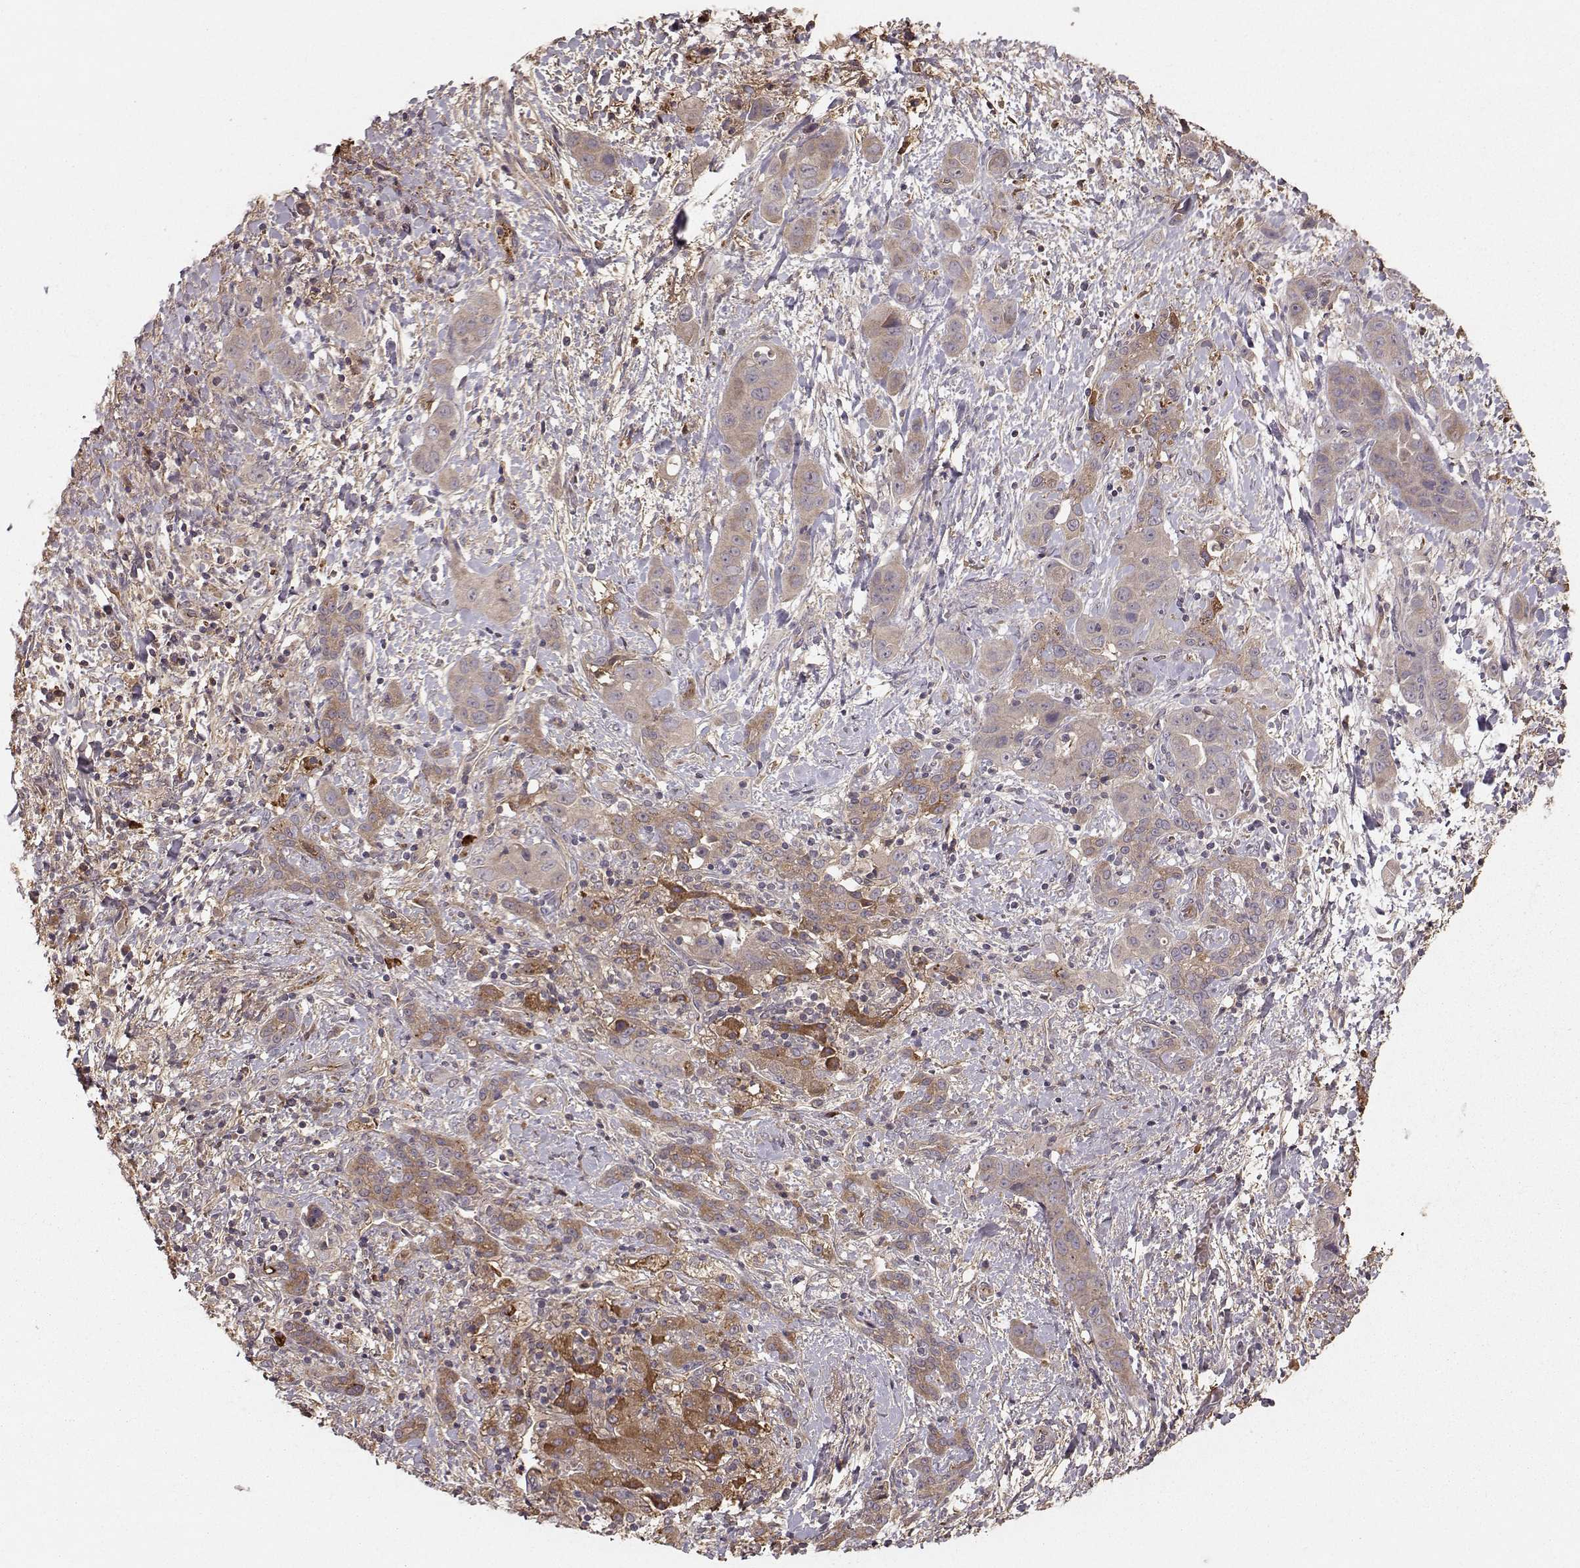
{"staining": {"intensity": "weak", "quantity": "<25%", "location": "cytoplasmic/membranous"}, "tissue": "liver cancer", "cell_type": "Tumor cells", "image_type": "cancer", "snomed": [{"axis": "morphology", "description": "Cholangiocarcinoma"}, {"axis": "topography", "description": "Liver"}], "caption": "Immunohistochemistry of human cholangiocarcinoma (liver) reveals no positivity in tumor cells.", "gene": "WNT6", "patient": {"sex": "female", "age": 52}}